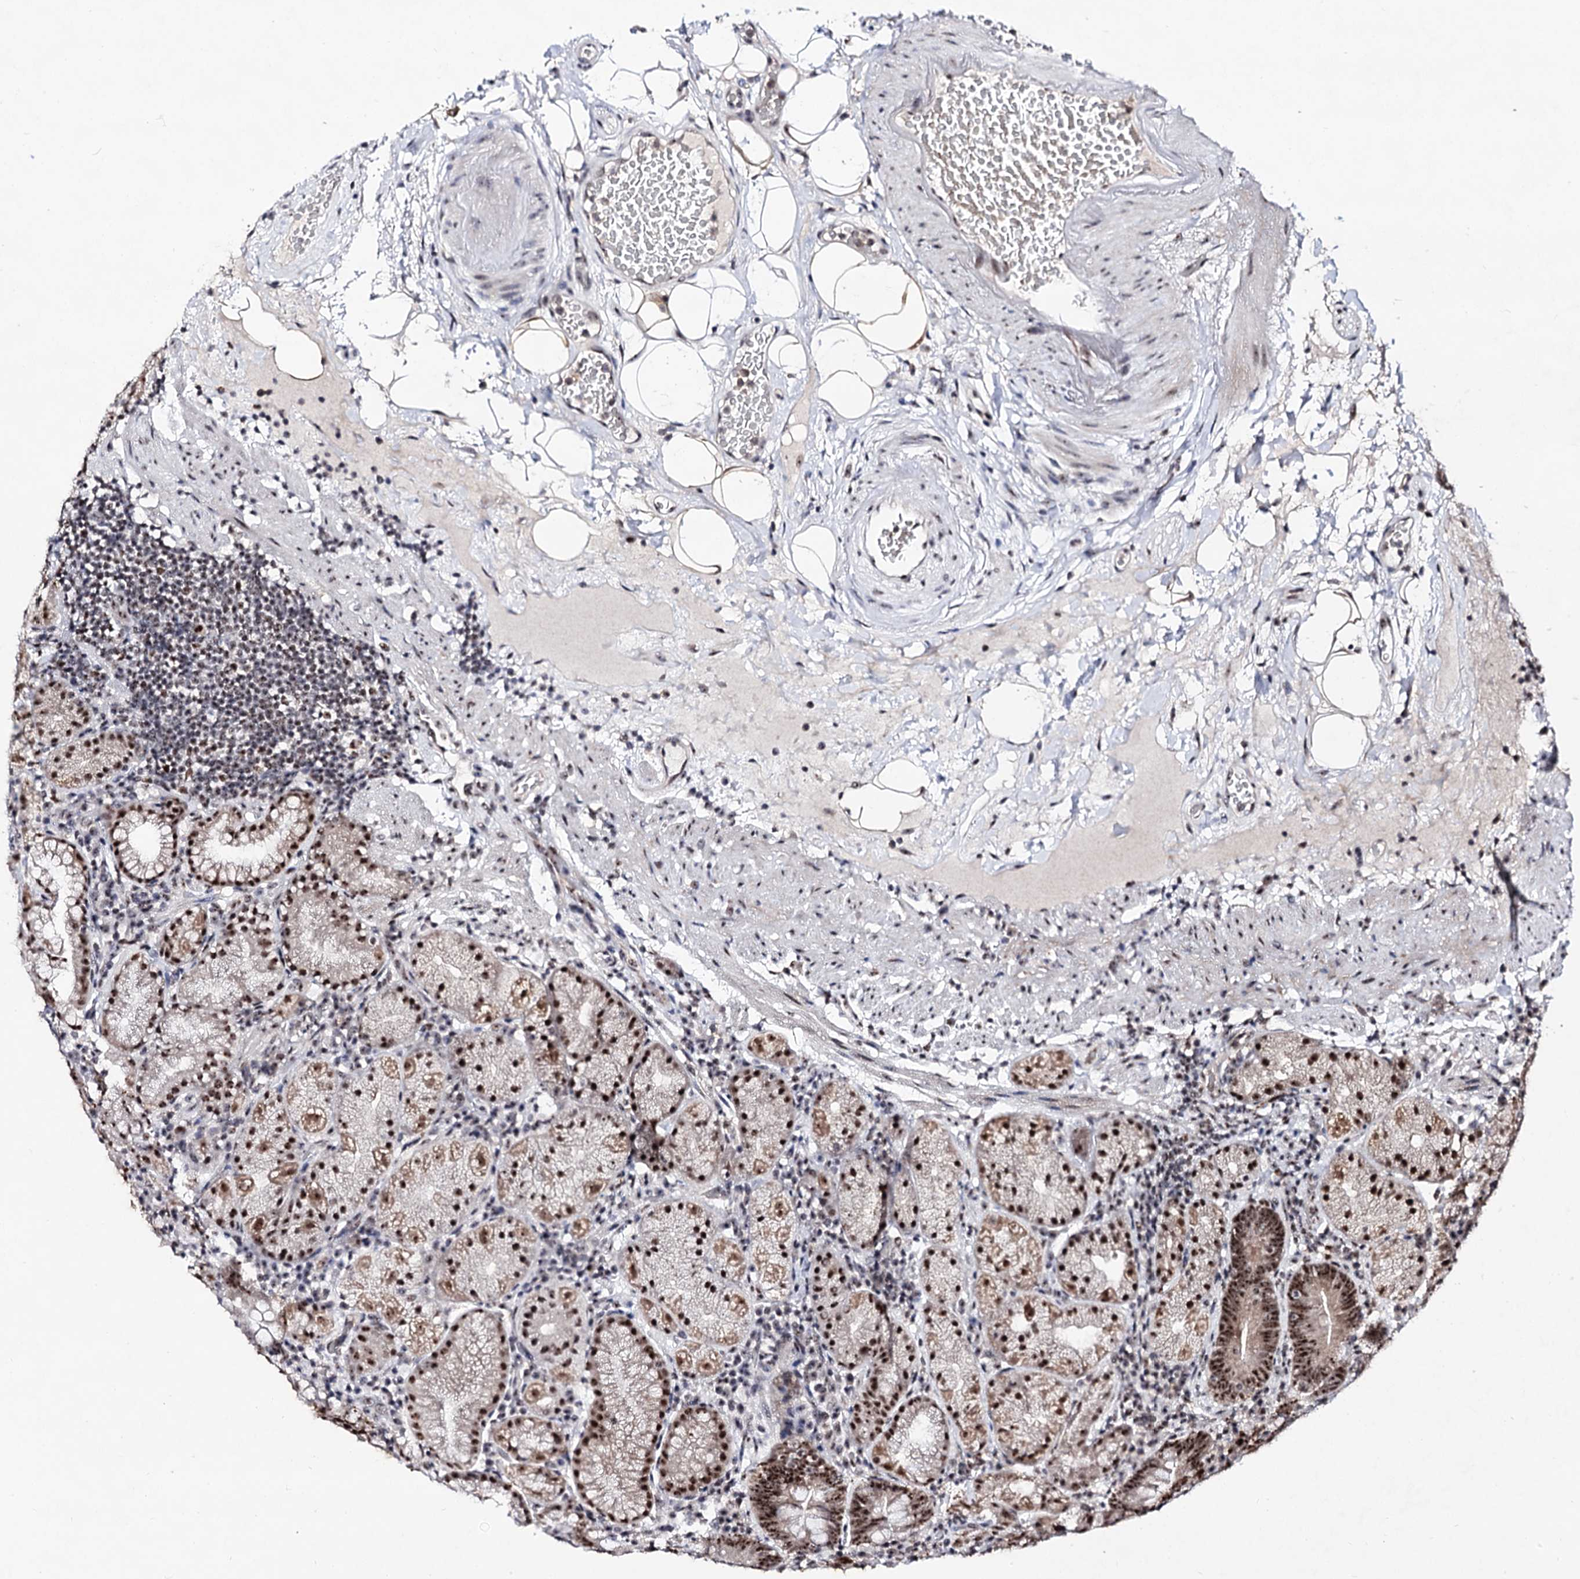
{"staining": {"intensity": "strong", "quantity": ">75%", "location": "nuclear"}, "tissue": "stomach", "cell_type": "Glandular cells", "image_type": "normal", "snomed": [{"axis": "morphology", "description": "Normal tissue, NOS"}, {"axis": "morphology", "description": "Inflammation, NOS"}, {"axis": "topography", "description": "Stomach"}], "caption": "The image demonstrates staining of normal stomach, revealing strong nuclear protein expression (brown color) within glandular cells. The staining is performed using DAB (3,3'-diaminobenzidine) brown chromogen to label protein expression. The nuclei are counter-stained blue using hematoxylin.", "gene": "EXOSC10", "patient": {"sex": "male", "age": 79}}